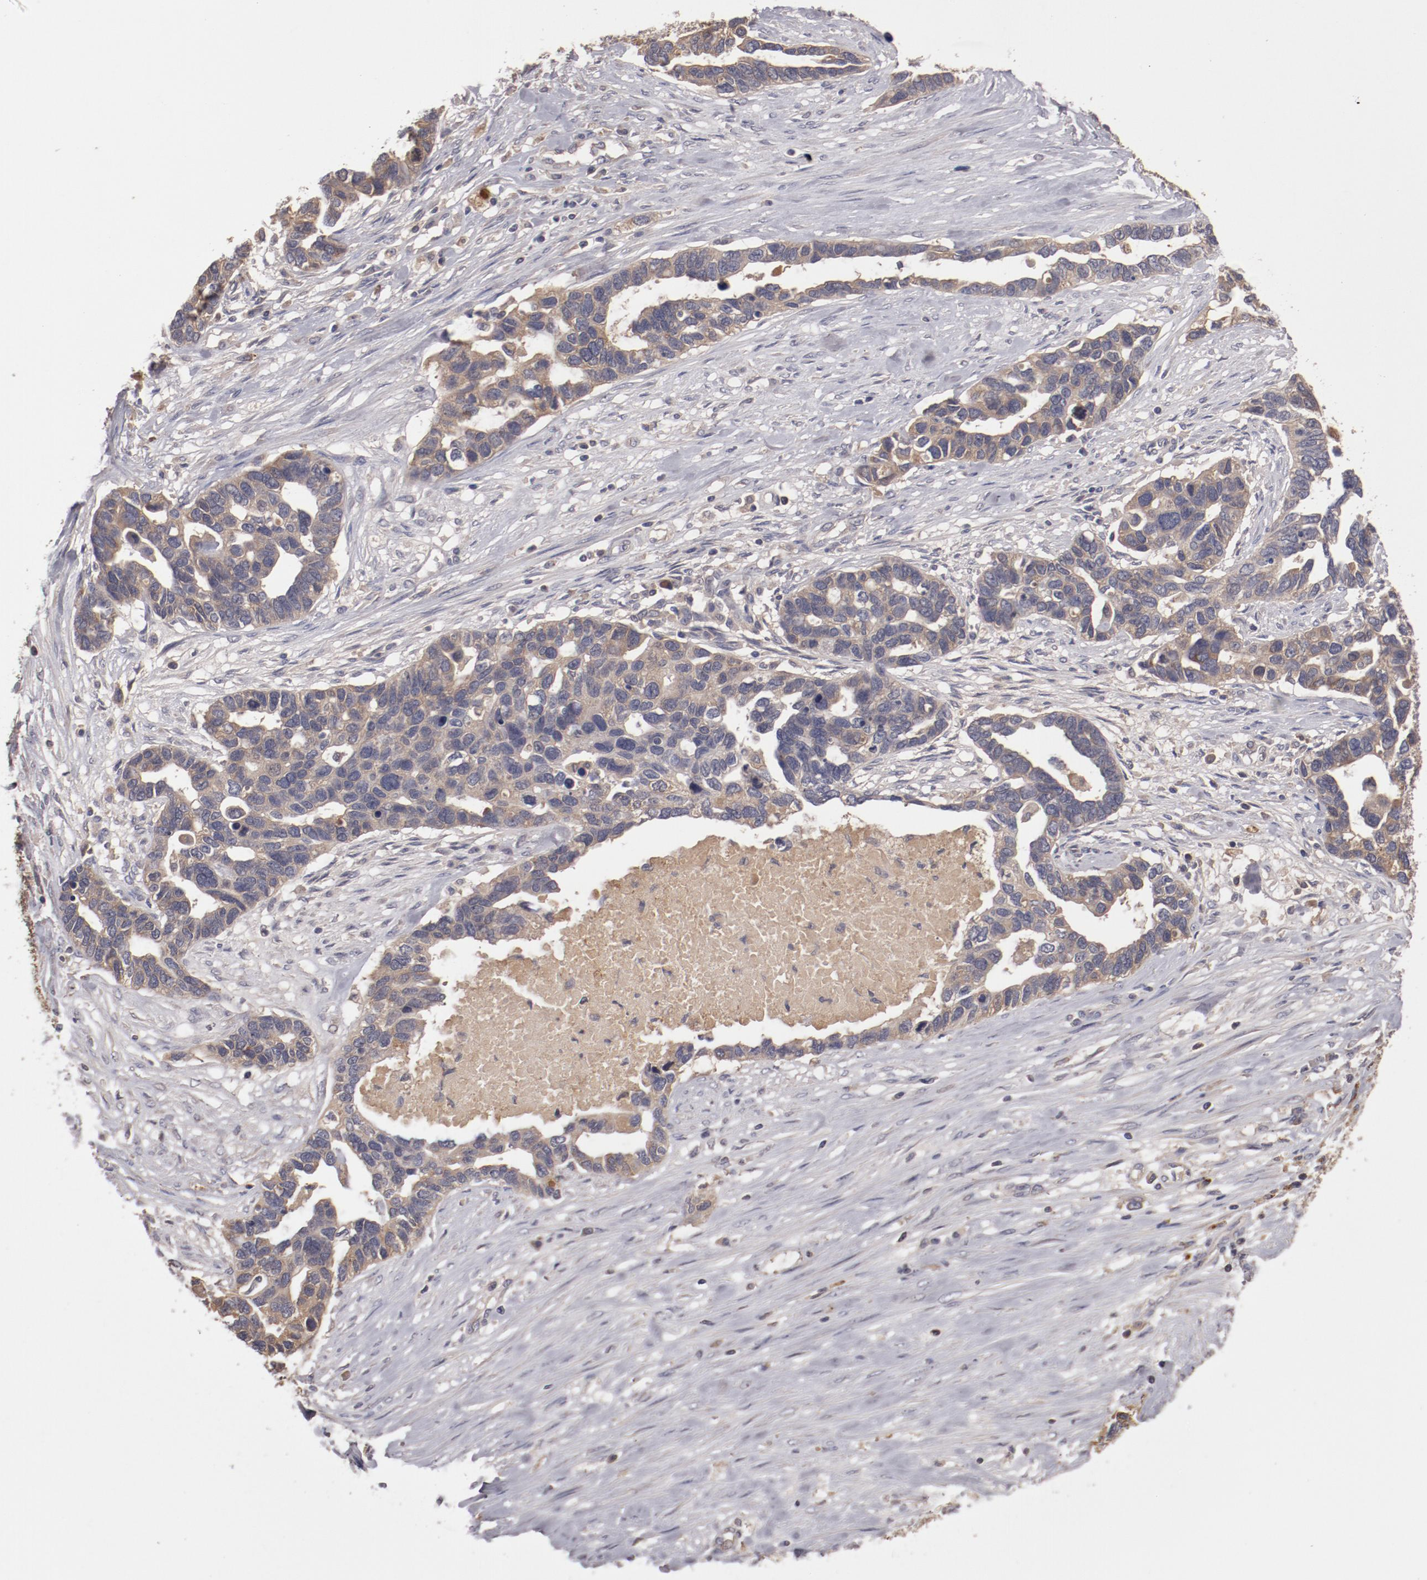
{"staining": {"intensity": "moderate", "quantity": ">75%", "location": "cytoplasmic/membranous"}, "tissue": "ovarian cancer", "cell_type": "Tumor cells", "image_type": "cancer", "snomed": [{"axis": "morphology", "description": "Cystadenocarcinoma, serous, NOS"}, {"axis": "topography", "description": "Ovary"}], "caption": "Immunohistochemistry of ovarian serous cystadenocarcinoma exhibits medium levels of moderate cytoplasmic/membranous staining in approximately >75% of tumor cells. (IHC, brightfield microscopy, high magnification).", "gene": "CP", "patient": {"sex": "female", "age": 54}}